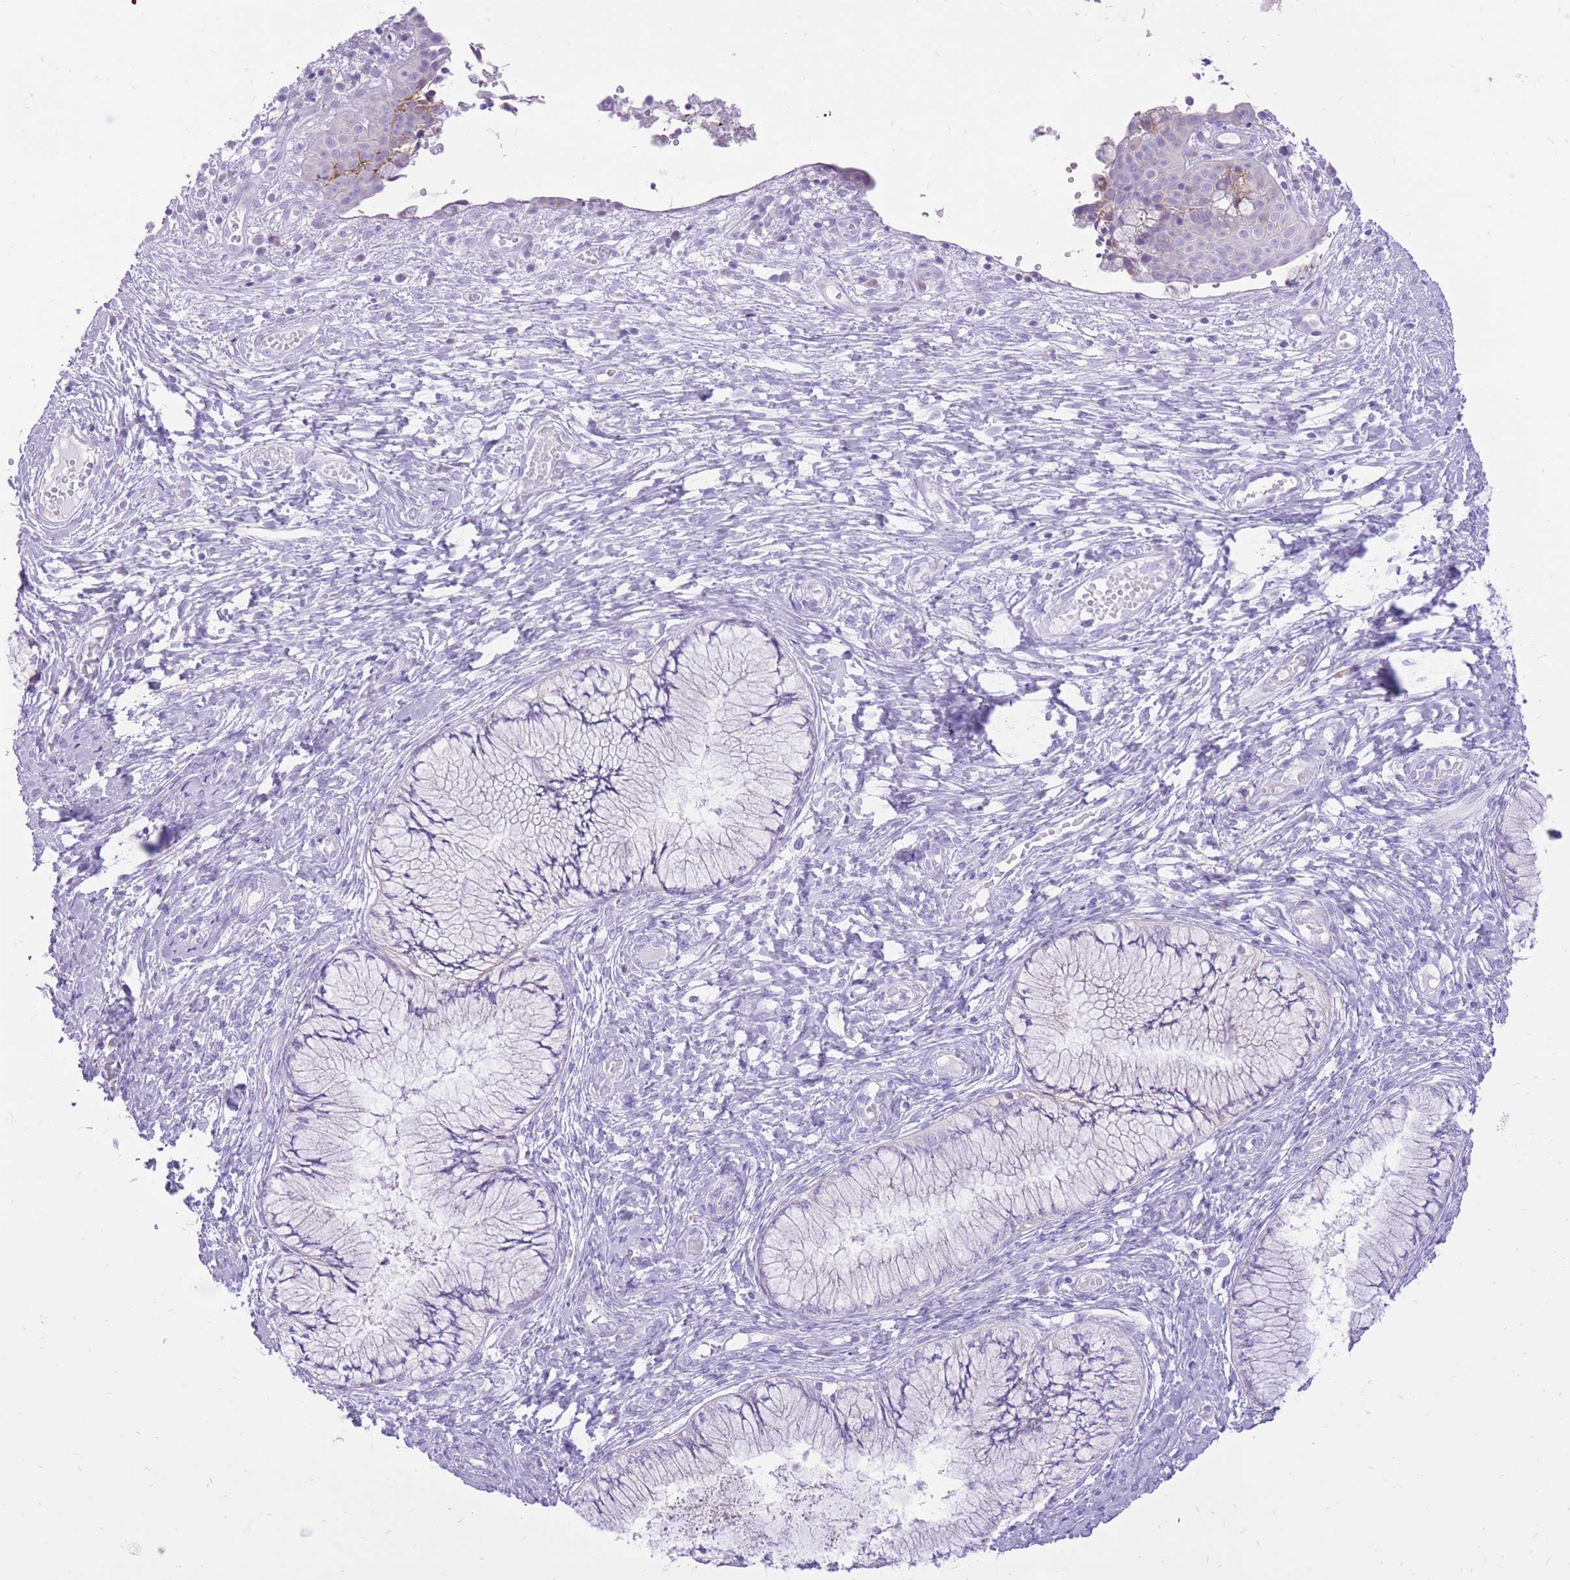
{"staining": {"intensity": "negative", "quantity": "none", "location": "none"}, "tissue": "cervix", "cell_type": "Glandular cells", "image_type": "normal", "snomed": [{"axis": "morphology", "description": "Normal tissue, NOS"}, {"axis": "topography", "description": "Cervix"}], "caption": "IHC of normal human cervix displays no expression in glandular cells. The staining was performed using DAB to visualize the protein expression in brown, while the nuclei were stained in blue with hematoxylin (Magnification: 20x).", "gene": "SLC4A4", "patient": {"sex": "female", "age": 42}}